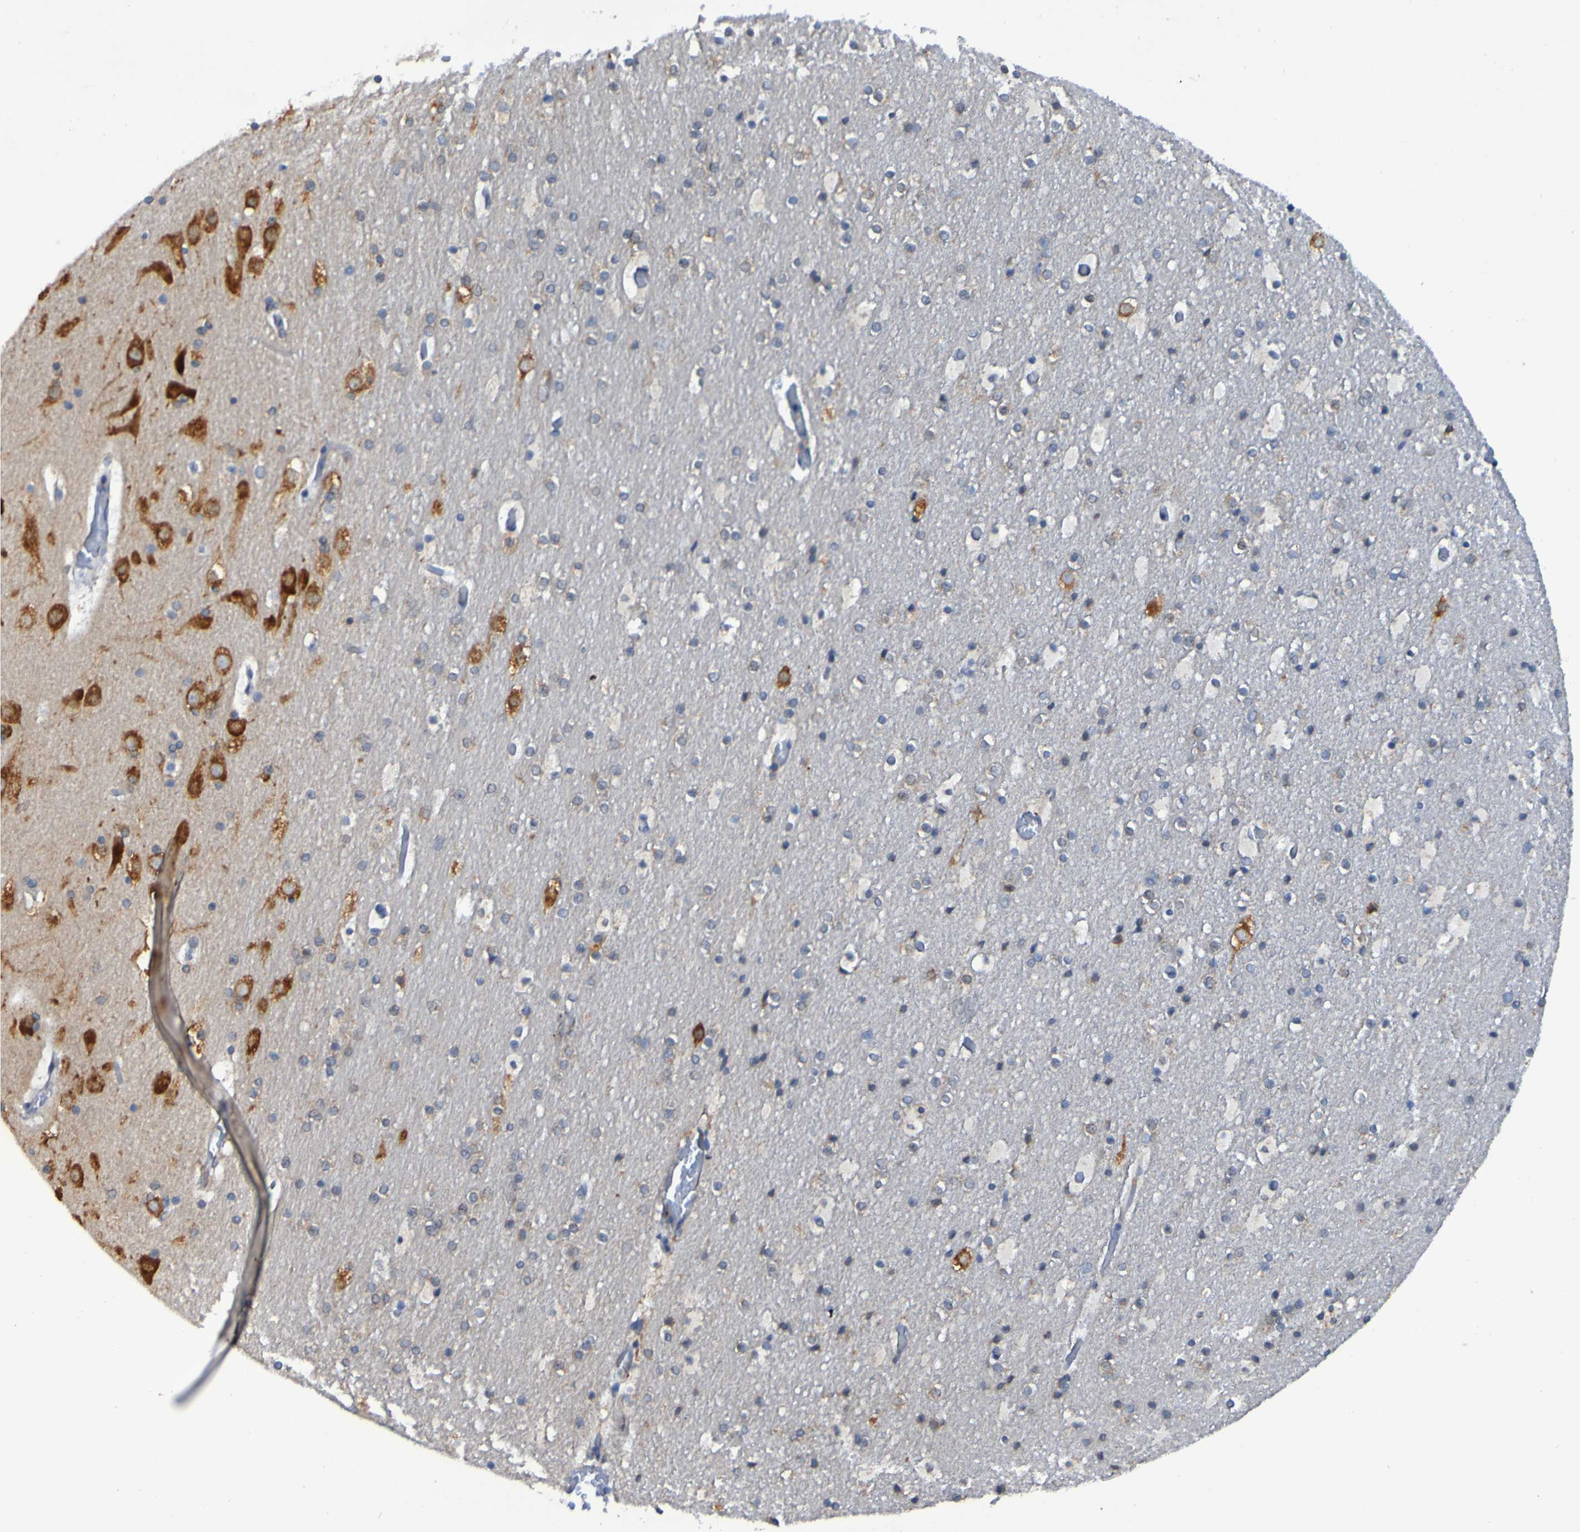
{"staining": {"intensity": "negative", "quantity": "none", "location": "none"}, "tissue": "cerebral cortex", "cell_type": "Endothelial cells", "image_type": "normal", "snomed": [{"axis": "morphology", "description": "Normal tissue, NOS"}, {"axis": "topography", "description": "Cerebral cortex"}], "caption": "Image shows no significant protein expression in endothelial cells of unremarkable cerebral cortex.", "gene": "FKBP3", "patient": {"sex": "male", "age": 57}}